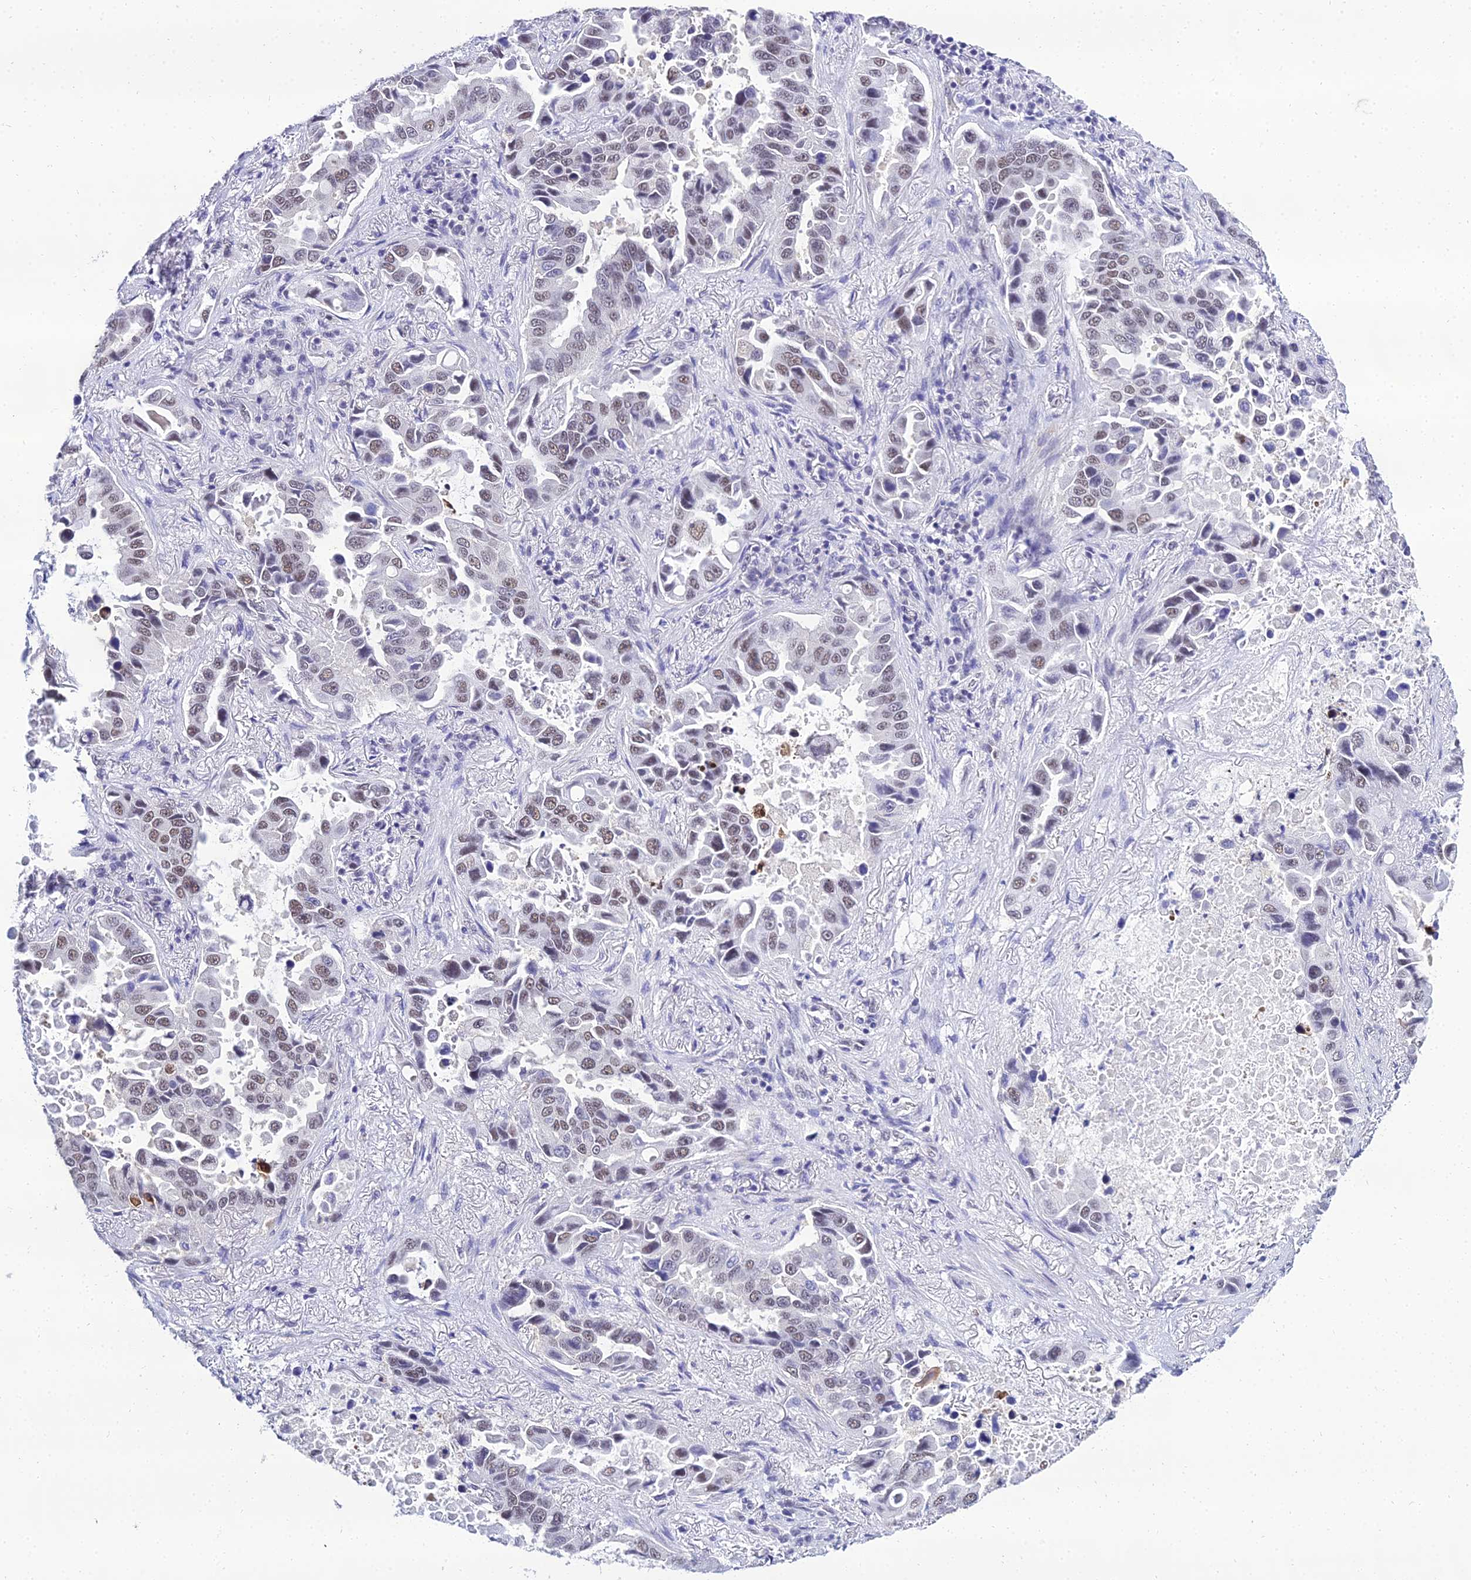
{"staining": {"intensity": "moderate", "quantity": "25%-75%", "location": "nuclear"}, "tissue": "lung cancer", "cell_type": "Tumor cells", "image_type": "cancer", "snomed": [{"axis": "morphology", "description": "Adenocarcinoma, NOS"}, {"axis": "topography", "description": "Lung"}], "caption": "Tumor cells demonstrate moderate nuclear staining in about 25%-75% of cells in lung adenocarcinoma.", "gene": "PPP4R2", "patient": {"sex": "male", "age": 64}}